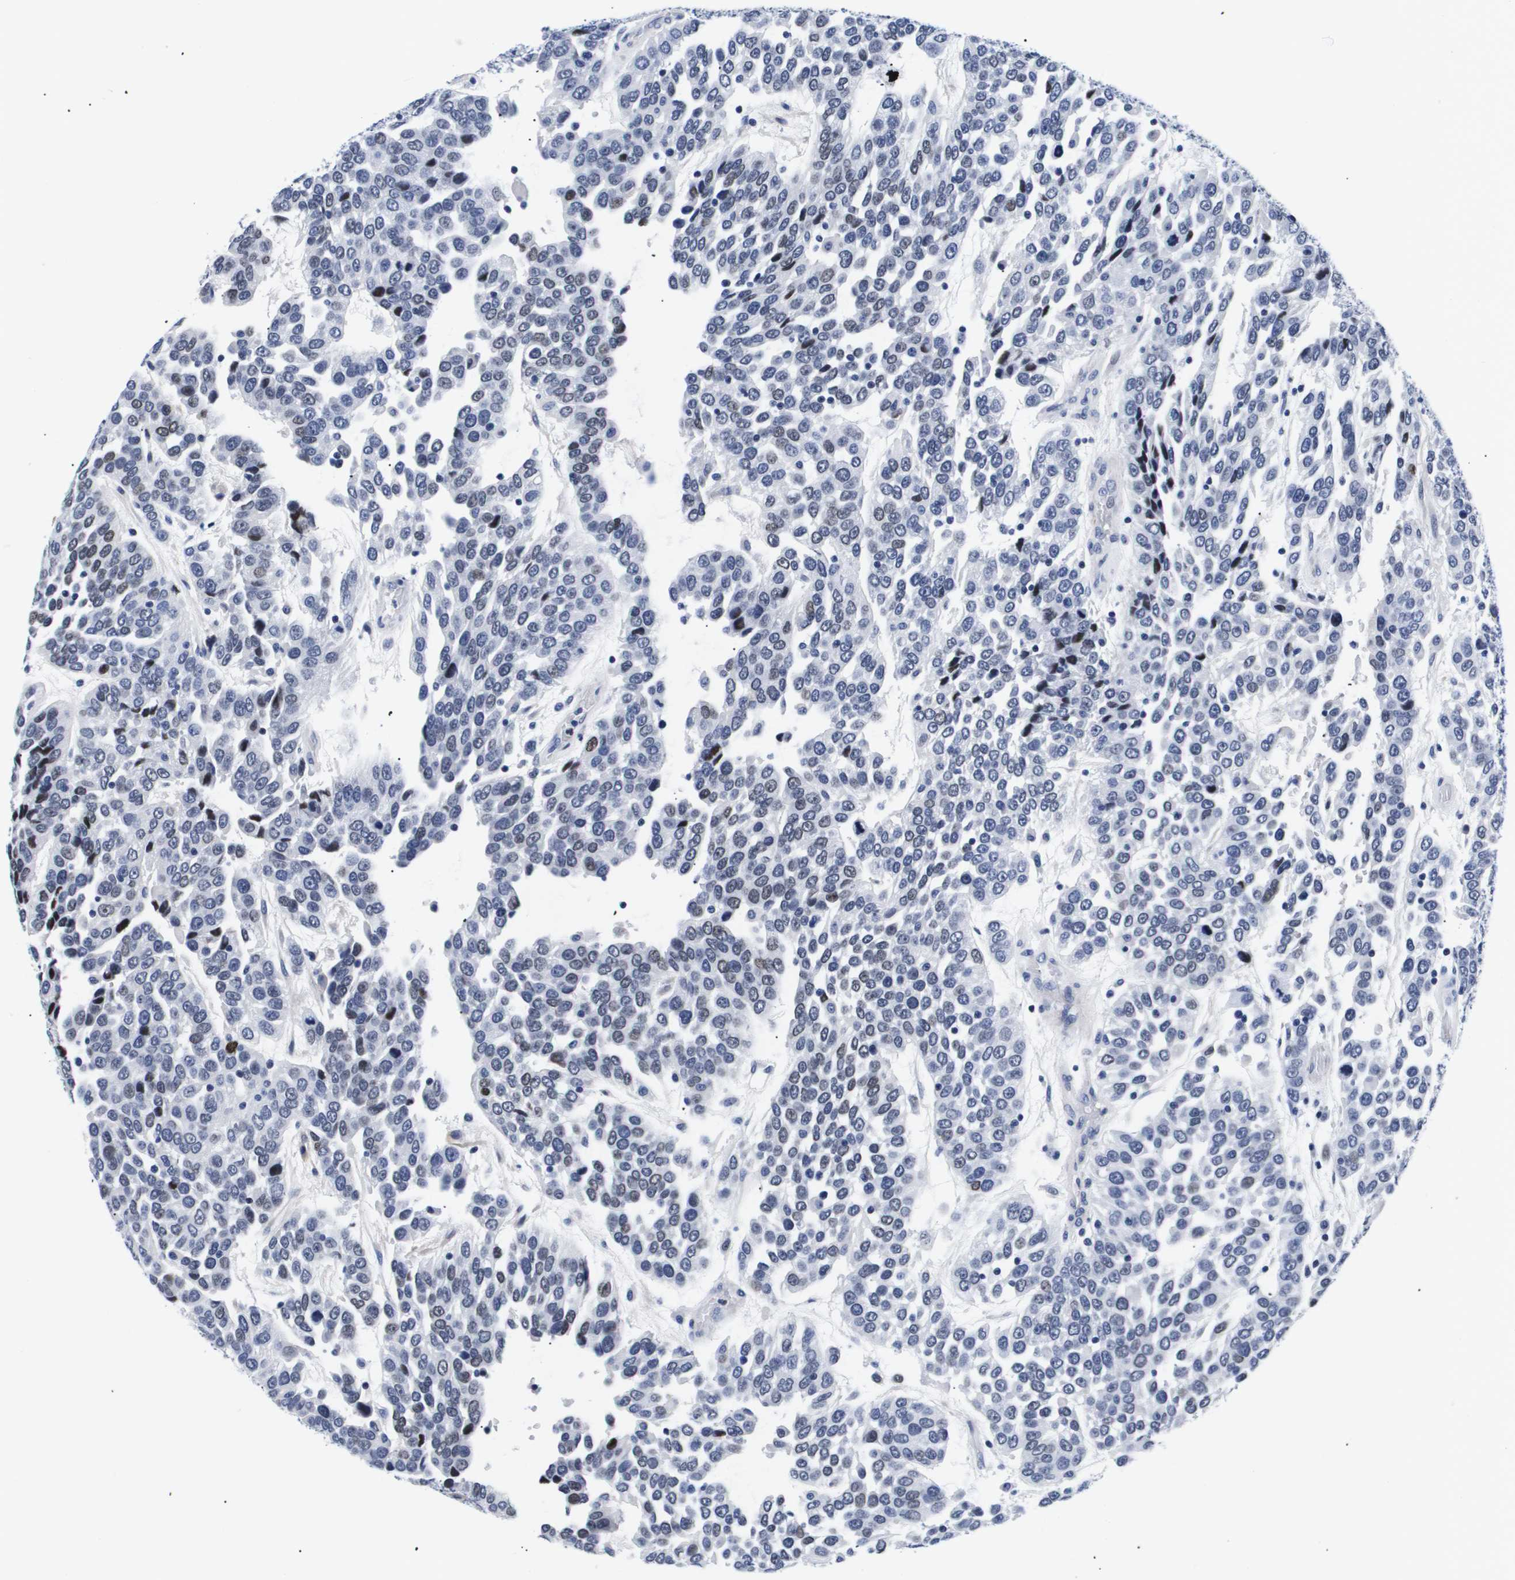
{"staining": {"intensity": "weak", "quantity": "<25%", "location": "nuclear"}, "tissue": "urothelial cancer", "cell_type": "Tumor cells", "image_type": "cancer", "snomed": [{"axis": "morphology", "description": "Urothelial carcinoma, High grade"}, {"axis": "topography", "description": "Urinary bladder"}], "caption": "Immunohistochemistry of human urothelial cancer exhibits no positivity in tumor cells.", "gene": "SHD", "patient": {"sex": "female", "age": 80}}